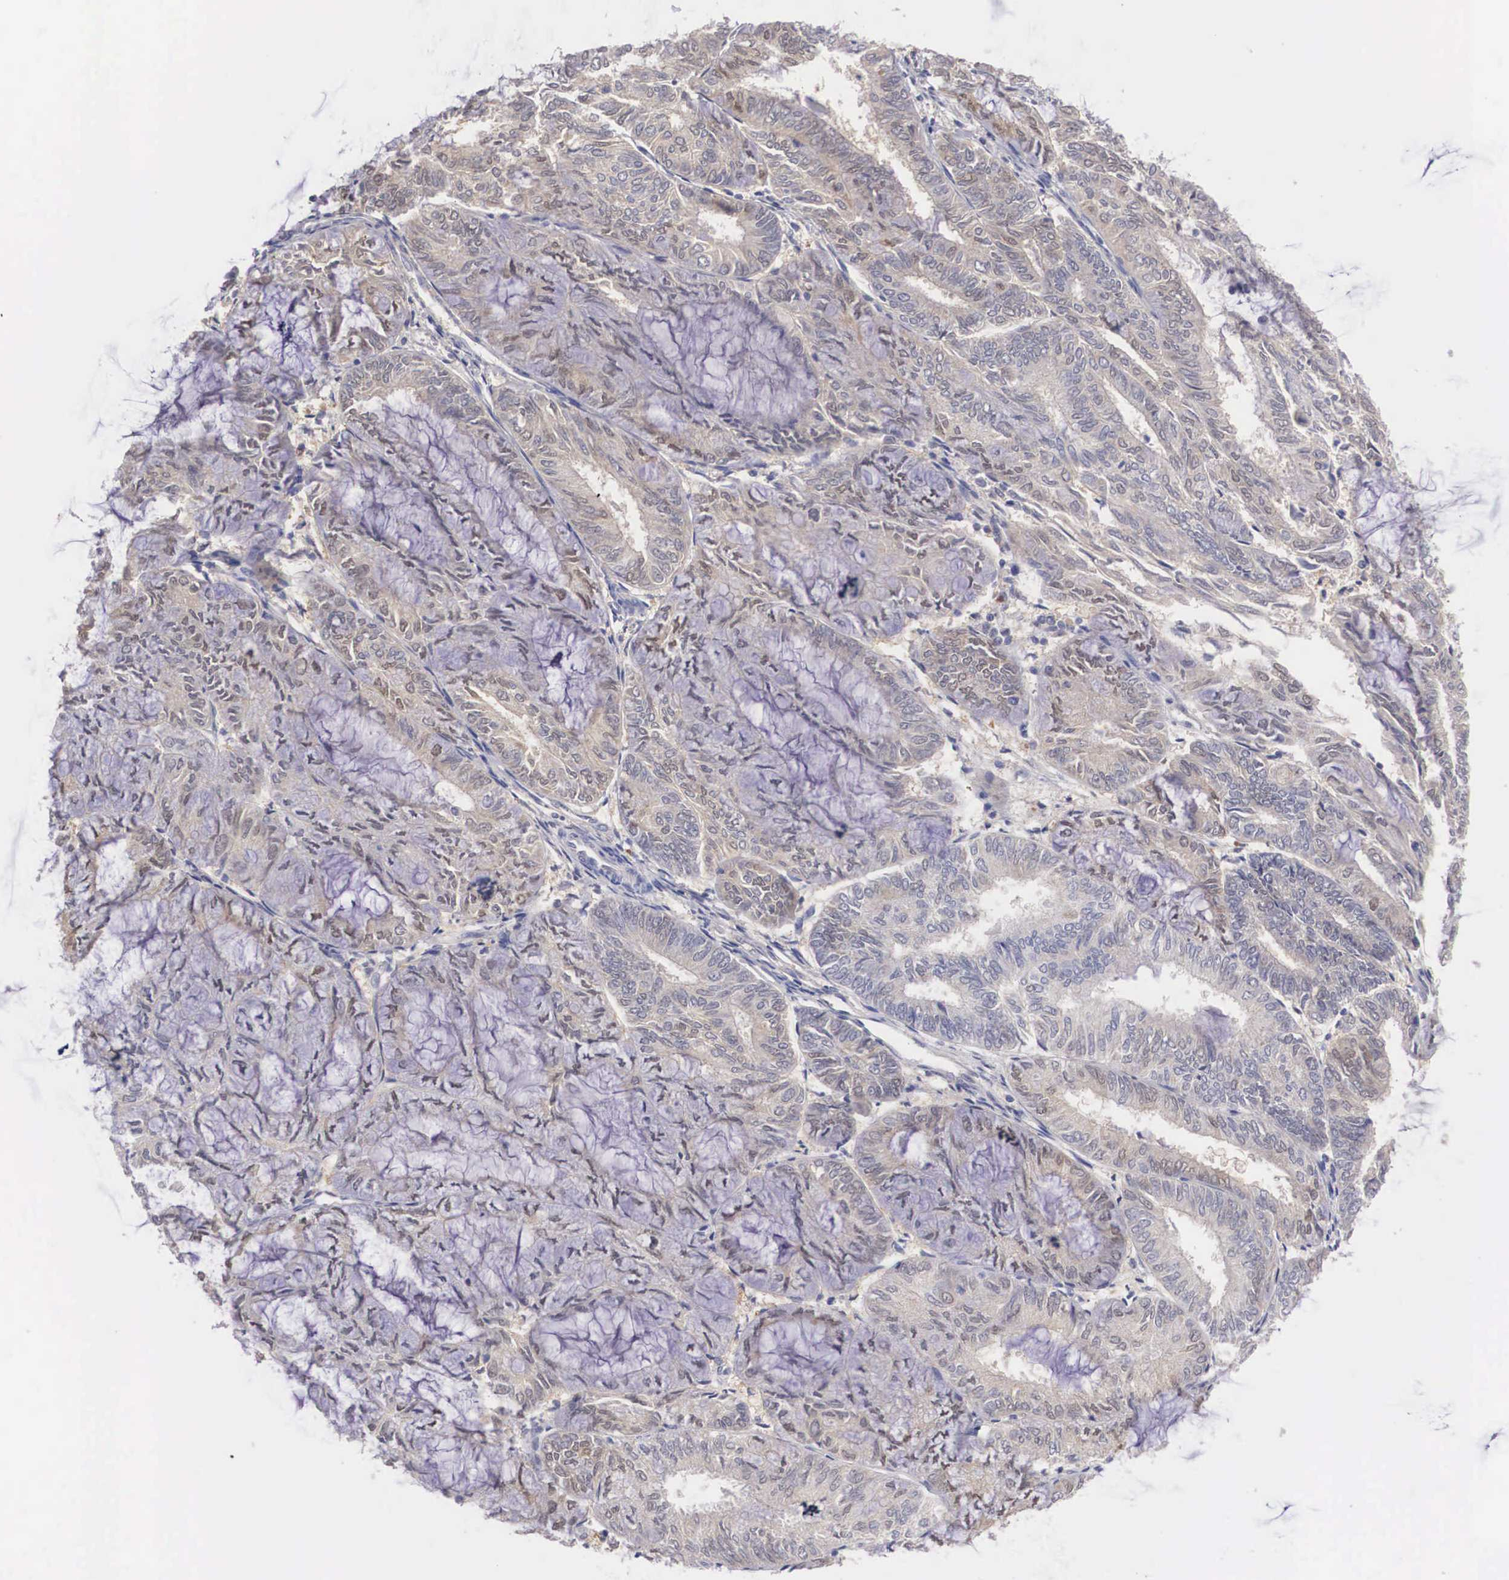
{"staining": {"intensity": "weak", "quantity": "25%-75%", "location": "cytoplasmic/membranous"}, "tissue": "endometrial cancer", "cell_type": "Tumor cells", "image_type": "cancer", "snomed": [{"axis": "morphology", "description": "Adenocarcinoma, NOS"}, {"axis": "topography", "description": "Endometrium"}], "caption": "High-magnification brightfield microscopy of endometrial cancer (adenocarcinoma) stained with DAB (brown) and counterstained with hematoxylin (blue). tumor cells exhibit weak cytoplasmic/membranous staining is seen in about25%-75% of cells.", "gene": "ABHD4", "patient": {"sex": "female", "age": 59}}